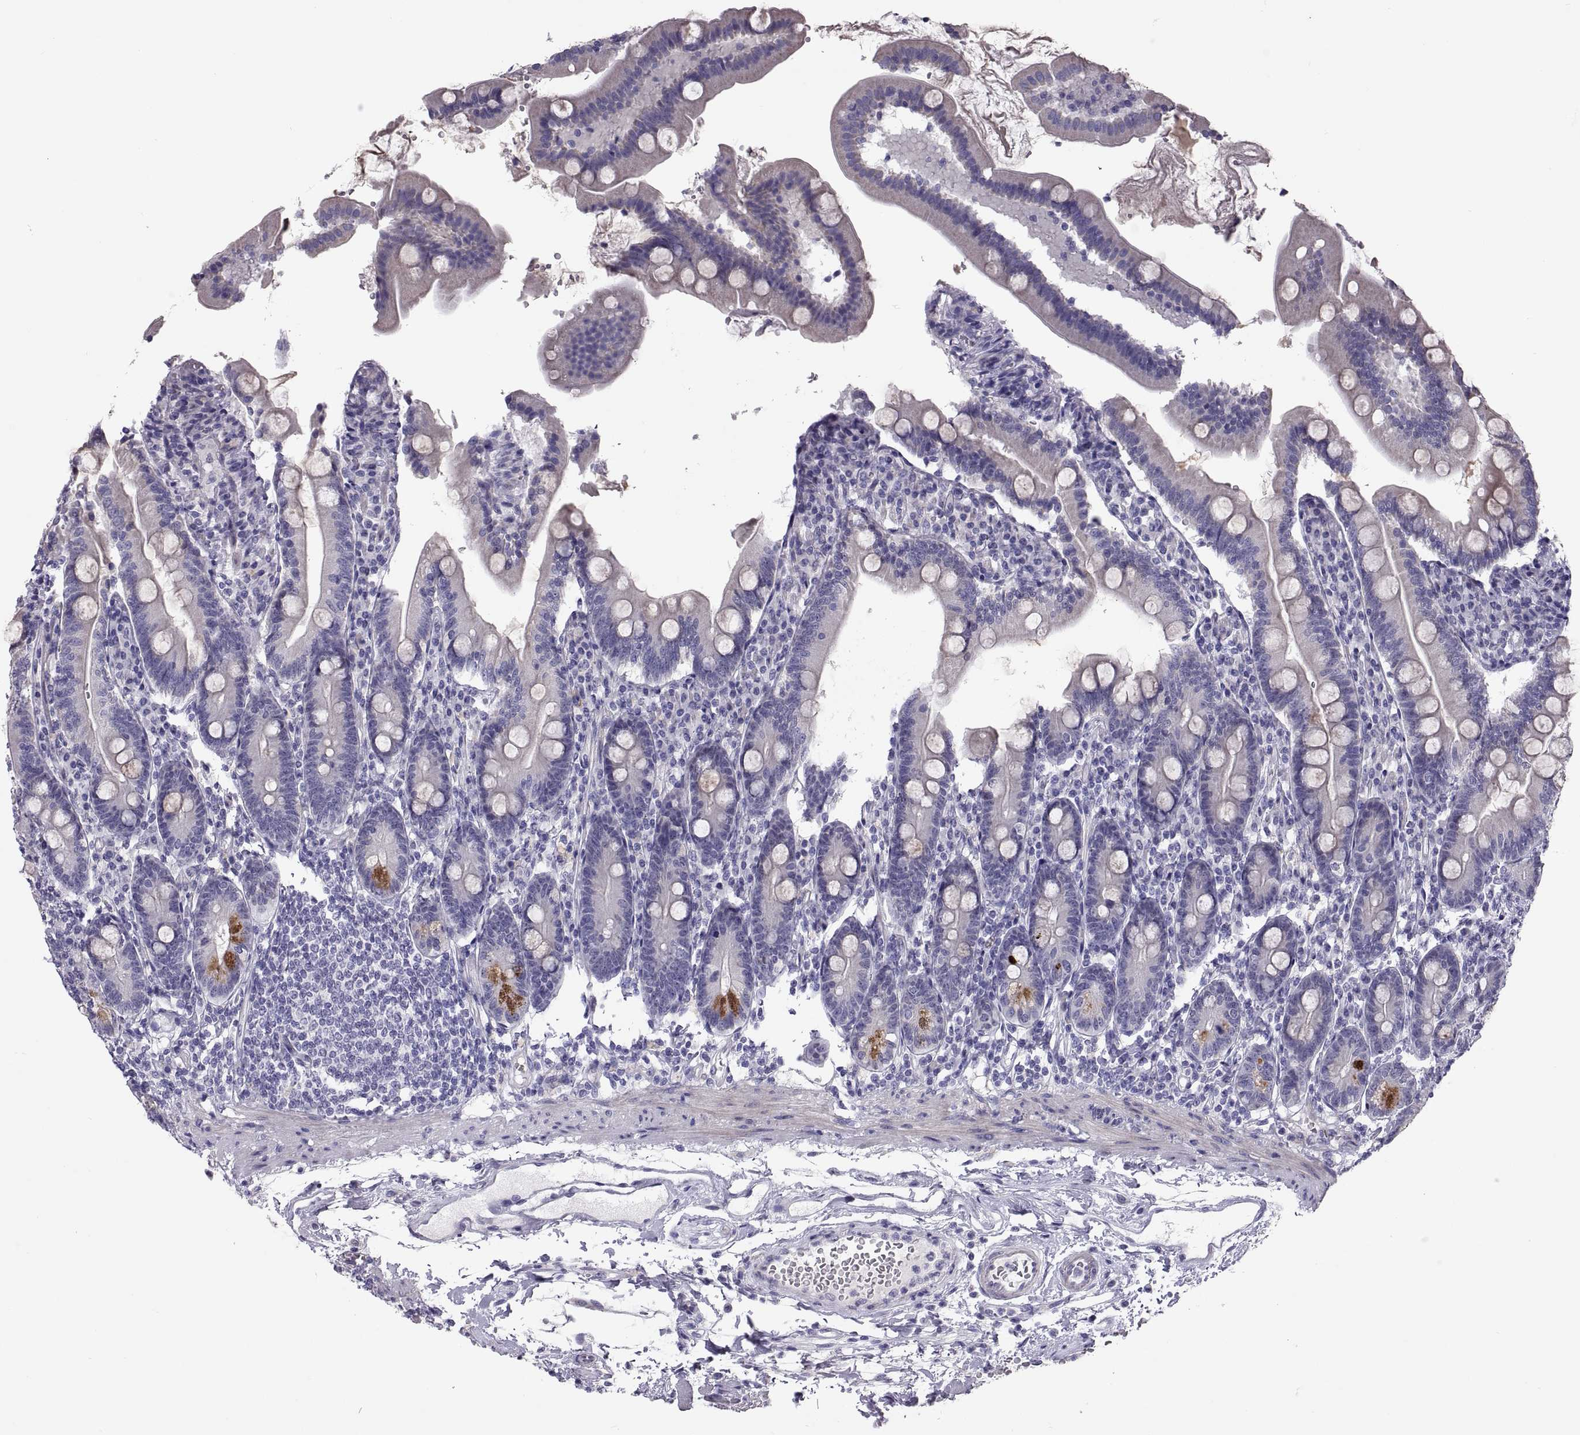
{"staining": {"intensity": "moderate", "quantity": "<25%", "location": "cytoplasmic/membranous"}, "tissue": "duodenum", "cell_type": "Glandular cells", "image_type": "normal", "snomed": [{"axis": "morphology", "description": "Normal tissue, NOS"}, {"axis": "topography", "description": "Duodenum"}], "caption": "Immunohistochemical staining of unremarkable duodenum shows low levels of moderate cytoplasmic/membranous positivity in approximately <25% of glandular cells. (Brightfield microscopy of DAB IHC at high magnification).", "gene": "VSX2", "patient": {"sex": "female", "age": 67}}